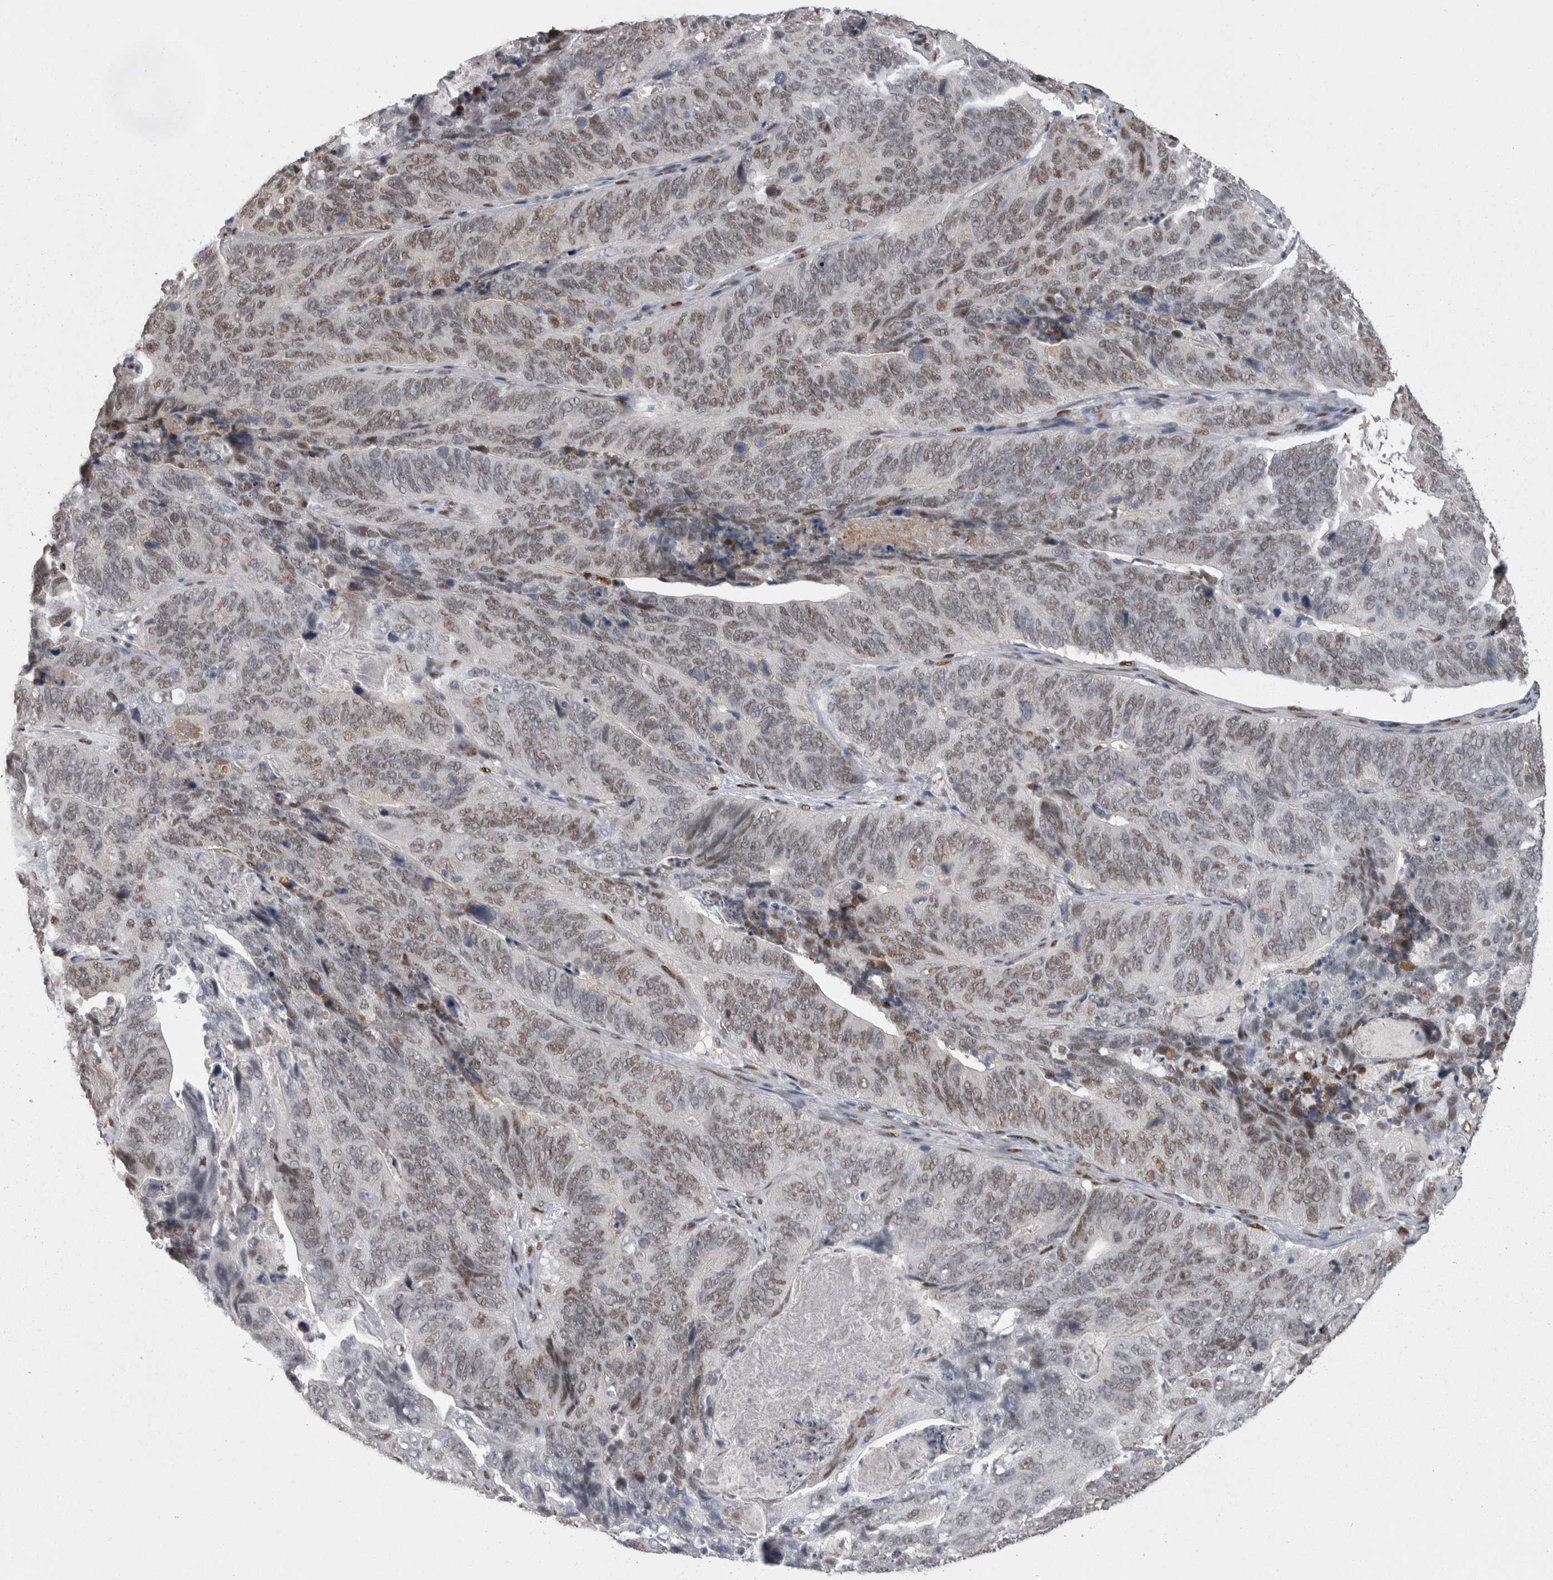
{"staining": {"intensity": "weak", "quantity": ">75%", "location": "nuclear"}, "tissue": "stomach cancer", "cell_type": "Tumor cells", "image_type": "cancer", "snomed": [{"axis": "morphology", "description": "Normal tissue, NOS"}, {"axis": "morphology", "description": "Adenocarcinoma, NOS"}, {"axis": "topography", "description": "Stomach"}], "caption": "Immunohistochemistry (IHC) histopathology image of stomach adenocarcinoma stained for a protein (brown), which displays low levels of weak nuclear expression in approximately >75% of tumor cells.", "gene": "C1orf54", "patient": {"sex": "female", "age": 89}}